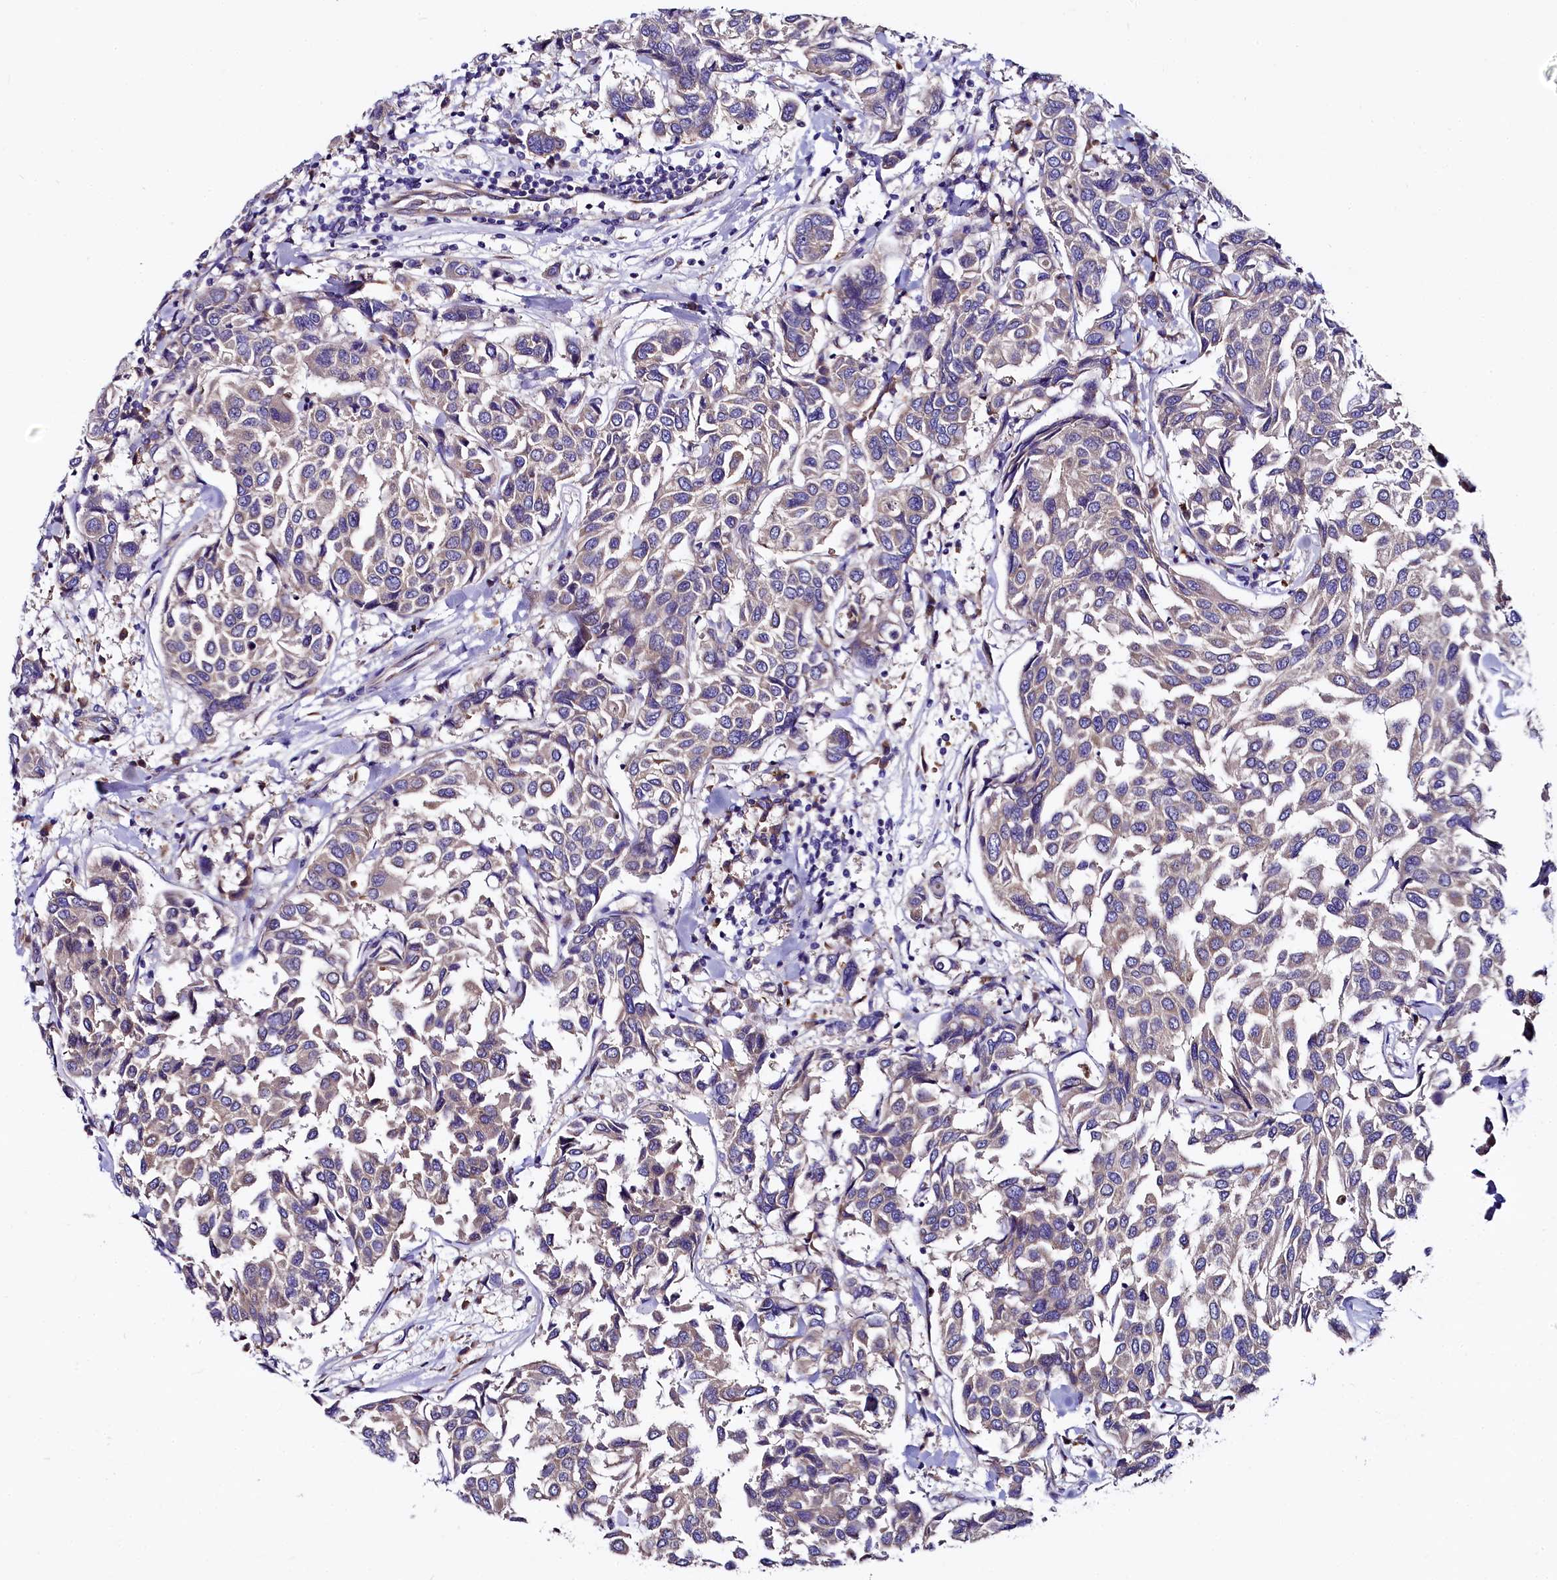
{"staining": {"intensity": "weak", "quantity": "25%-75%", "location": "cytoplasmic/membranous"}, "tissue": "breast cancer", "cell_type": "Tumor cells", "image_type": "cancer", "snomed": [{"axis": "morphology", "description": "Duct carcinoma"}, {"axis": "topography", "description": "Breast"}], "caption": "Breast infiltrating ductal carcinoma tissue reveals weak cytoplasmic/membranous staining in approximately 25%-75% of tumor cells Using DAB (3,3'-diaminobenzidine) (brown) and hematoxylin (blue) stains, captured at high magnification using brightfield microscopy.", "gene": "QARS1", "patient": {"sex": "female", "age": 55}}